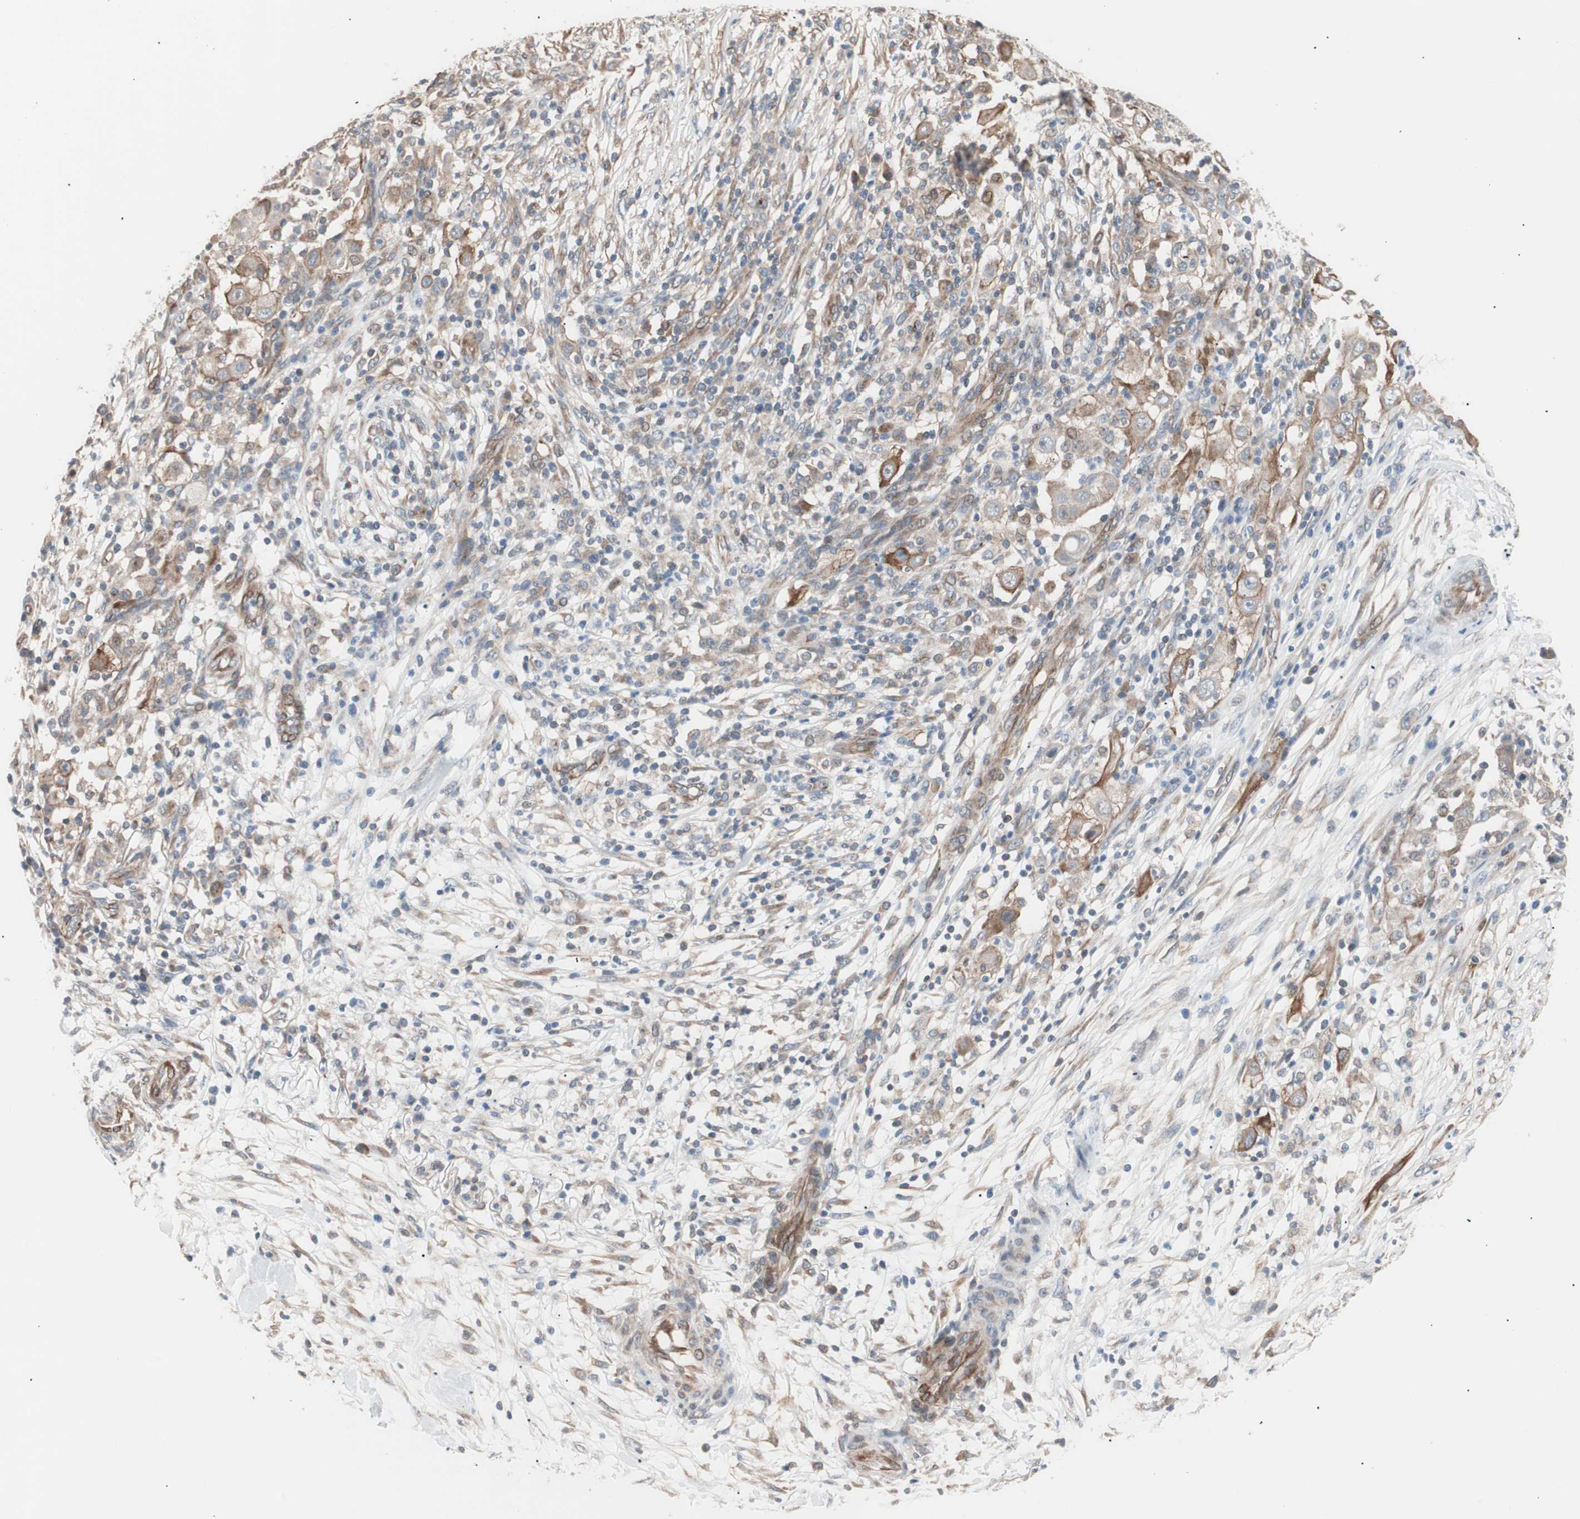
{"staining": {"intensity": "moderate", "quantity": "25%-75%", "location": "cytoplasmic/membranous"}, "tissue": "ovarian cancer", "cell_type": "Tumor cells", "image_type": "cancer", "snomed": [{"axis": "morphology", "description": "Carcinoma, endometroid"}, {"axis": "topography", "description": "Ovary"}], "caption": "Immunohistochemical staining of human ovarian cancer (endometroid carcinoma) demonstrates medium levels of moderate cytoplasmic/membranous protein expression in about 25%-75% of tumor cells.", "gene": "SMG1", "patient": {"sex": "female", "age": 42}}